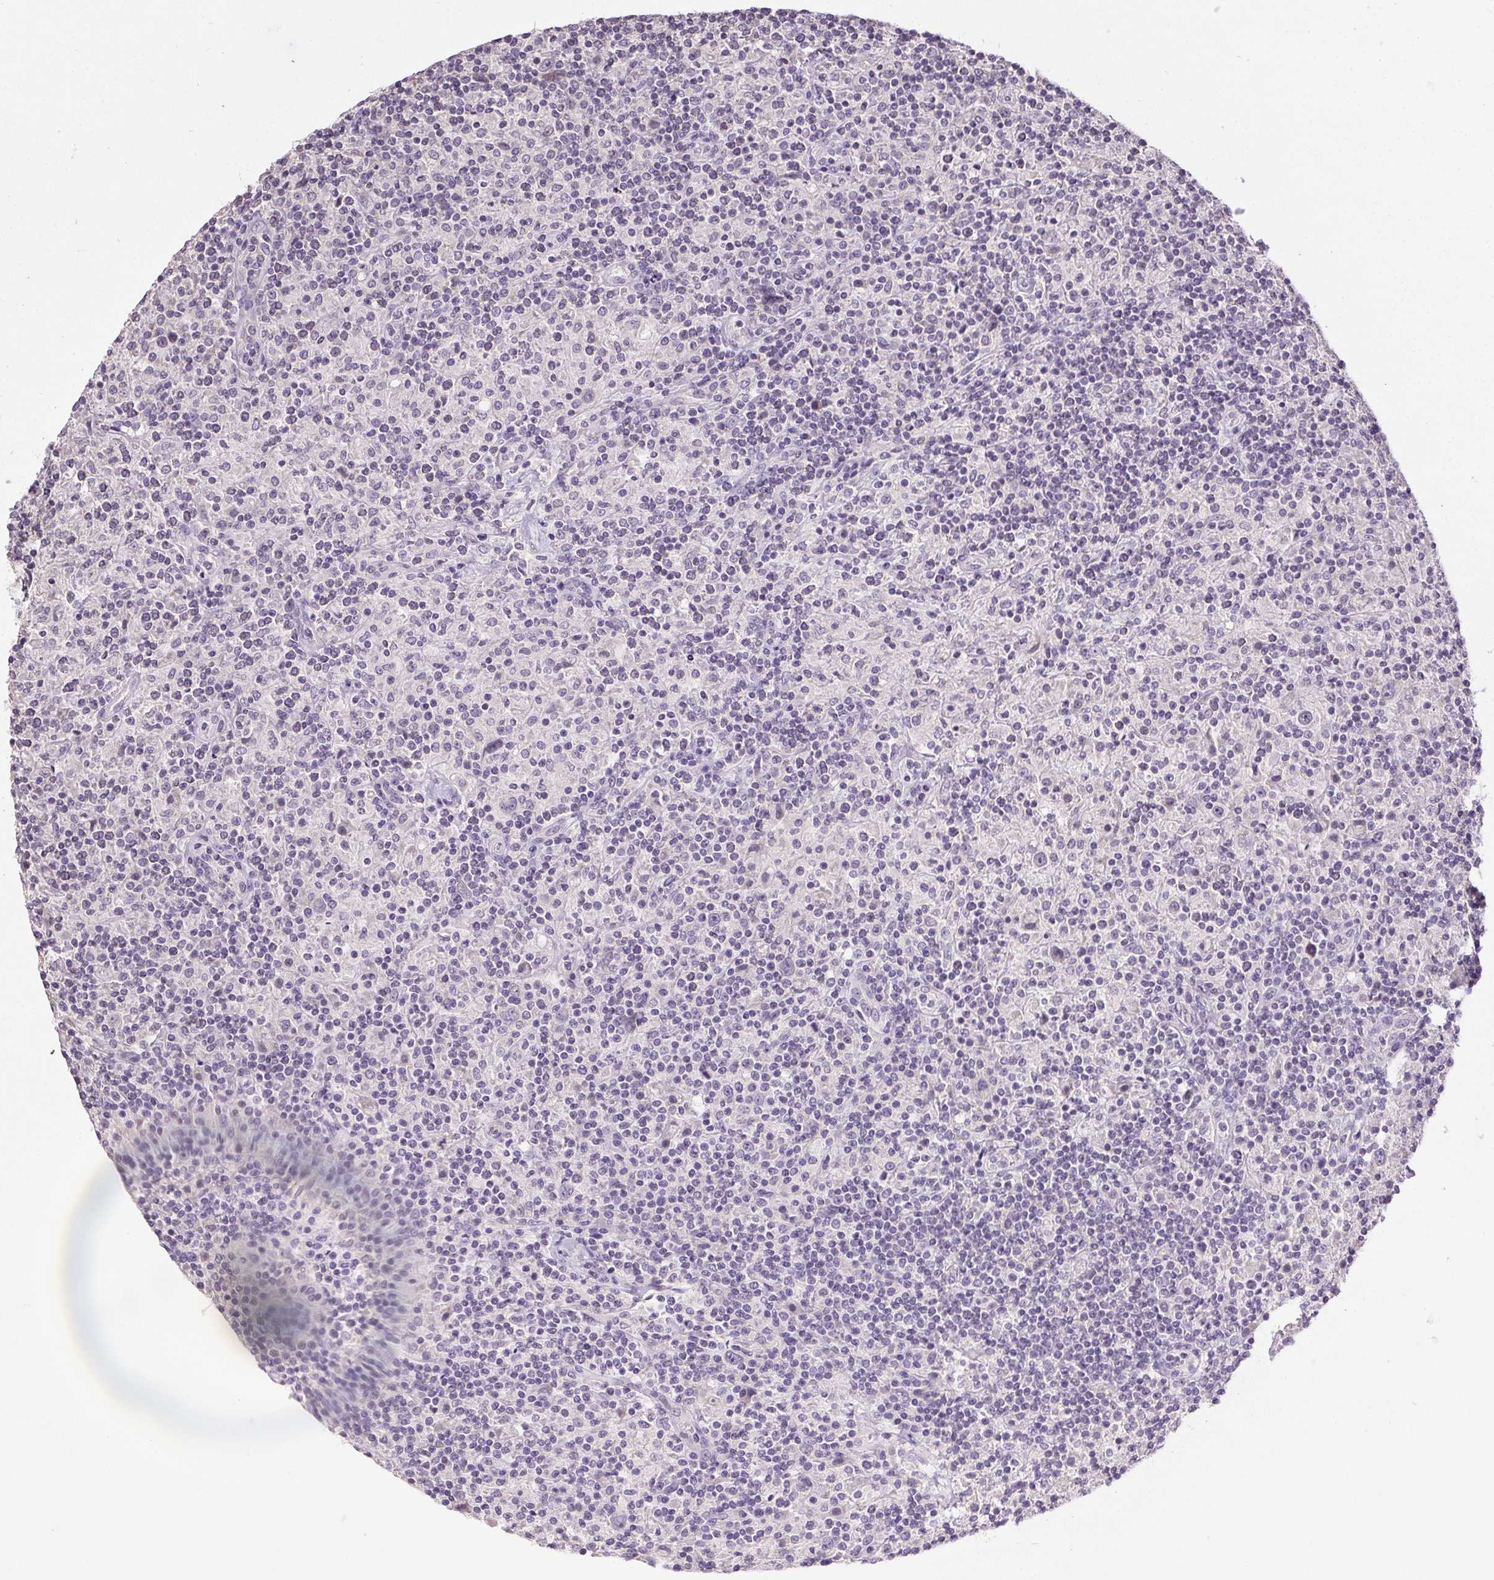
{"staining": {"intensity": "negative", "quantity": "none", "location": "none"}, "tissue": "lymphoma", "cell_type": "Tumor cells", "image_type": "cancer", "snomed": [{"axis": "morphology", "description": "Hodgkin's disease, NOS"}, {"axis": "topography", "description": "Lymph node"}], "caption": "There is no significant staining in tumor cells of lymphoma.", "gene": "SPACA9", "patient": {"sex": "male", "age": 70}}